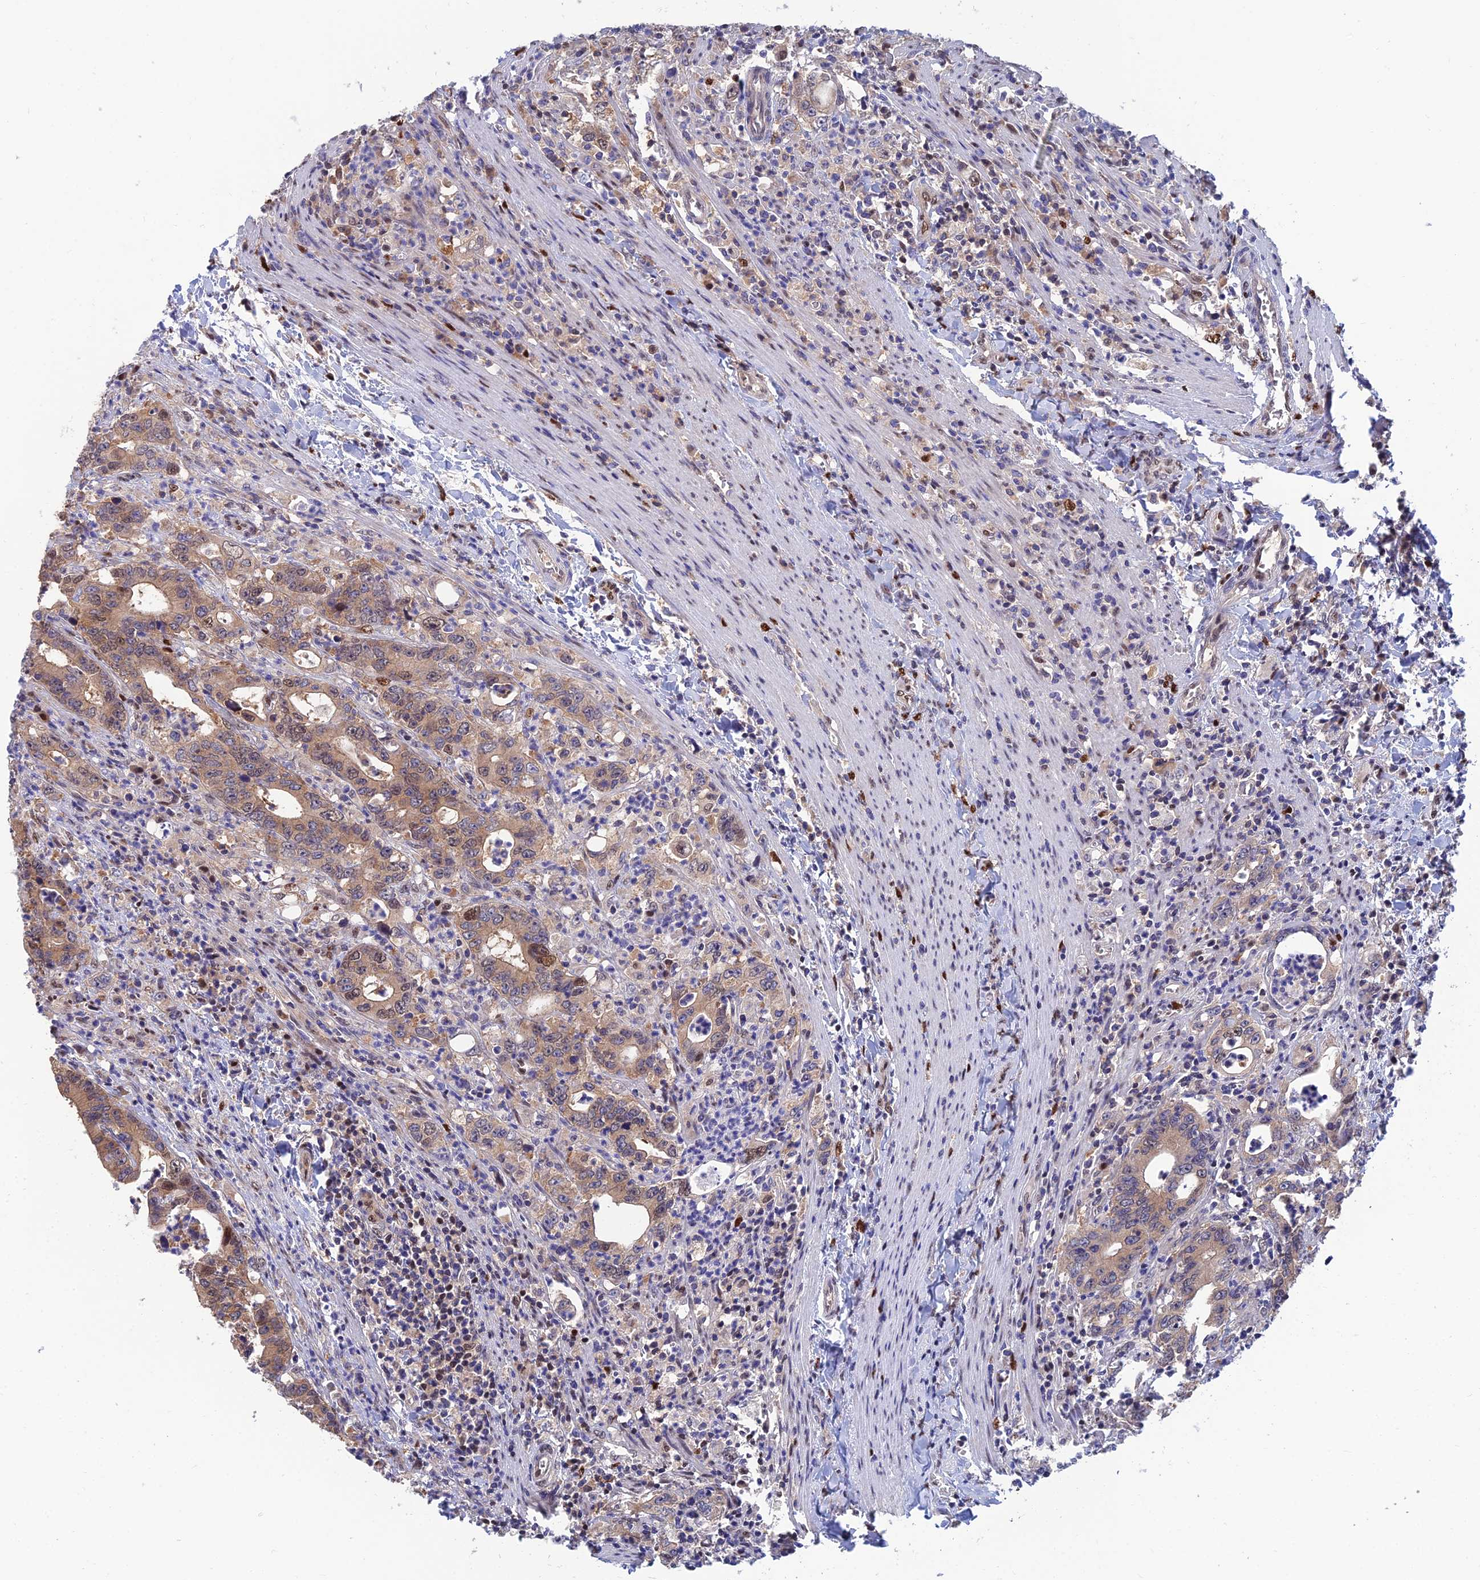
{"staining": {"intensity": "moderate", "quantity": ">75%", "location": "cytoplasmic/membranous,nuclear"}, "tissue": "colorectal cancer", "cell_type": "Tumor cells", "image_type": "cancer", "snomed": [{"axis": "morphology", "description": "Adenocarcinoma, NOS"}, {"axis": "topography", "description": "Colon"}], "caption": "Colorectal cancer (adenocarcinoma) tissue shows moderate cytoplasmic/membranous and nuclear staining in about >75% of tumor cells", "gene": "DNPEP", "patient": {"sex": "female", "age": 75}}